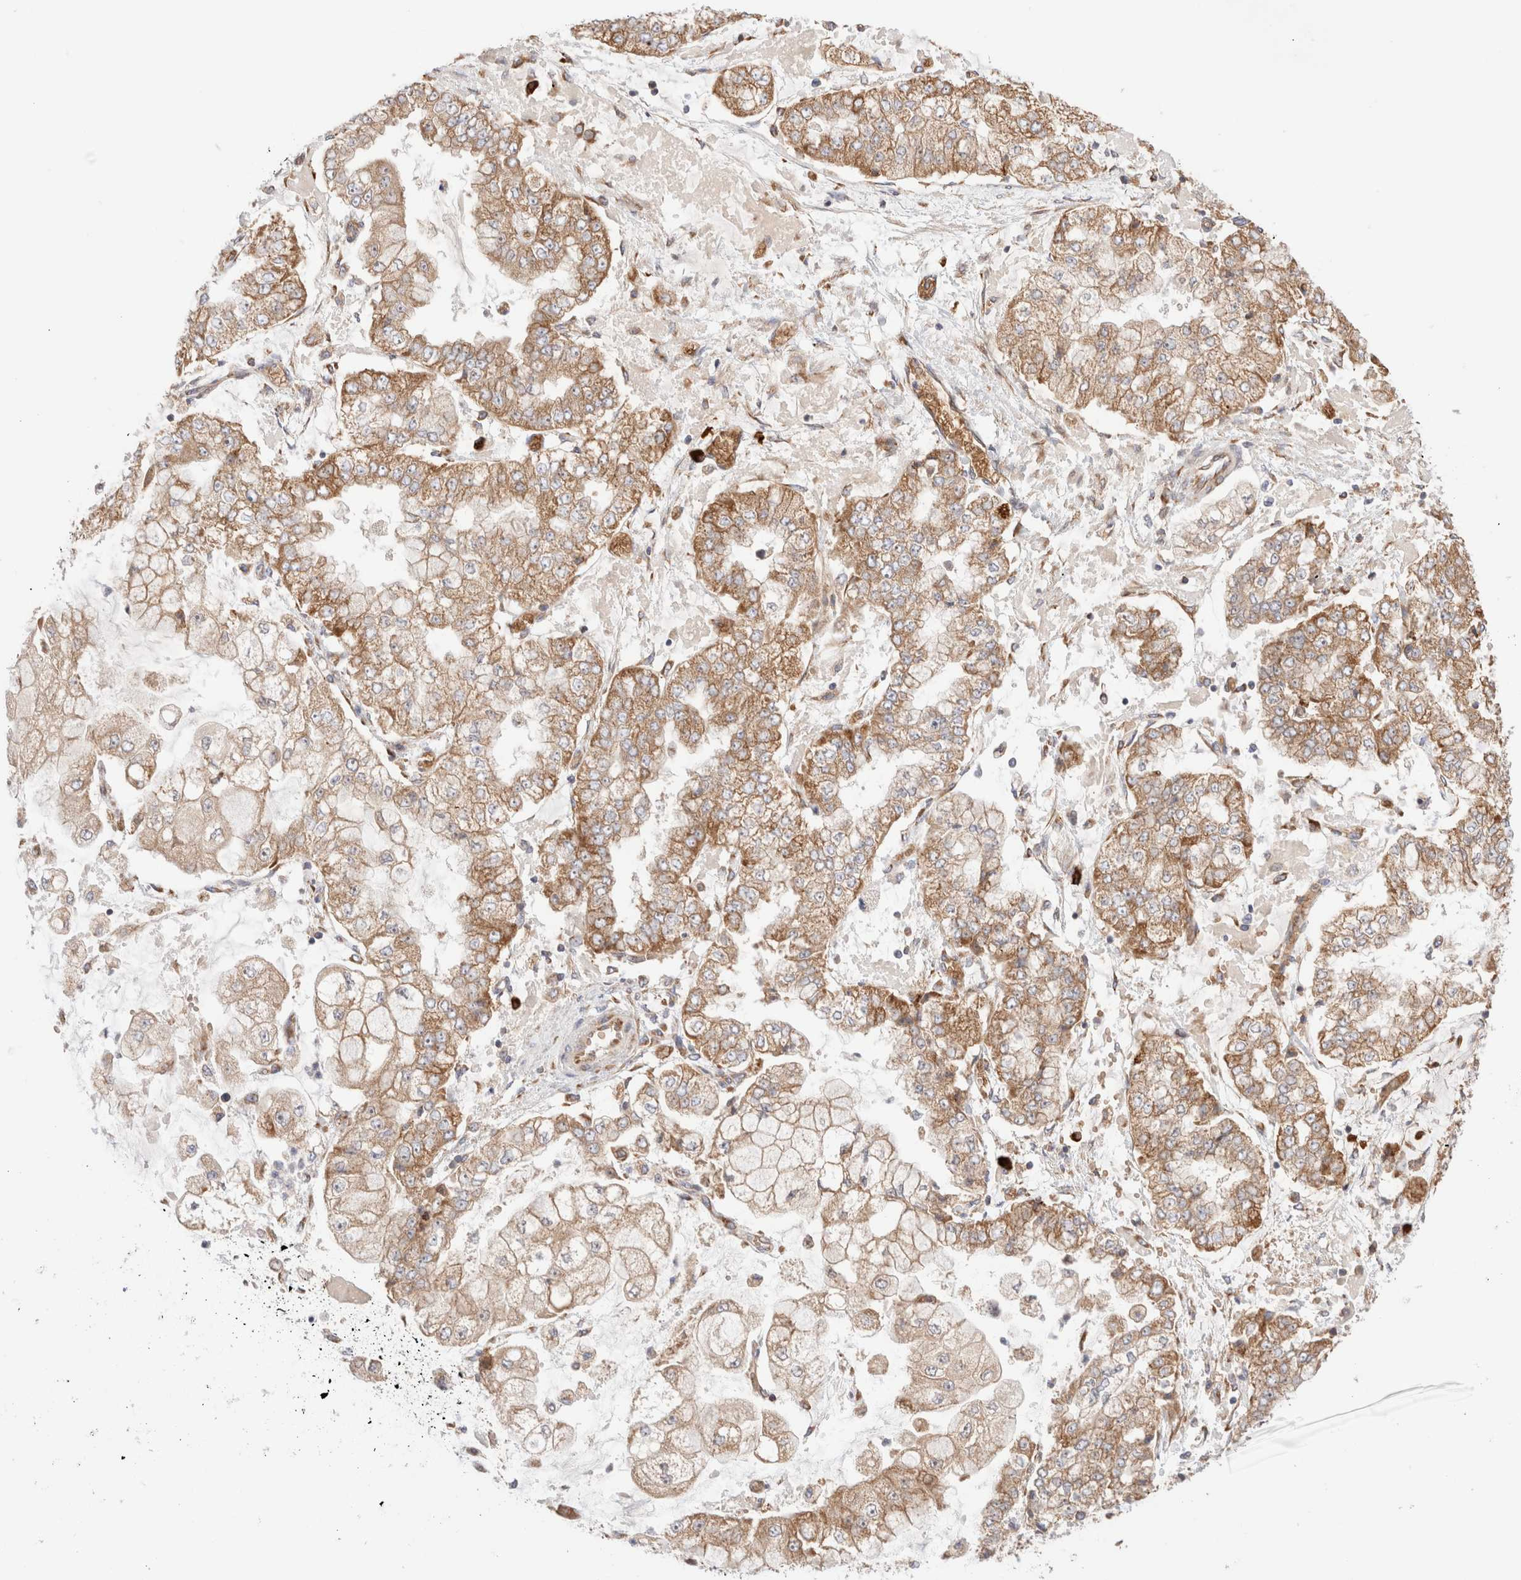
{"staining": {"intensity": "moderate", "quantity": ">75%", "location": "cytoplasmic/membranous"}, "tissue": "stomach cancer", "cell_type": "Tumor cells", "image_type": "cancer", "snomed": [{"axis": "morphology", "description": "Adenocarcinoma, NOS"}, {"axis": "topography", "description": "Stomach"}], "caption": "A micrograph showing moderate cytoplasmic/membranous staining in approximately >75% of tumor cells in adenocarcinoma (stomach), as visualized by brown immunohistochemical staining.", "gene": "UTS2B", "patient": {"sex": "male", "age": 76}}